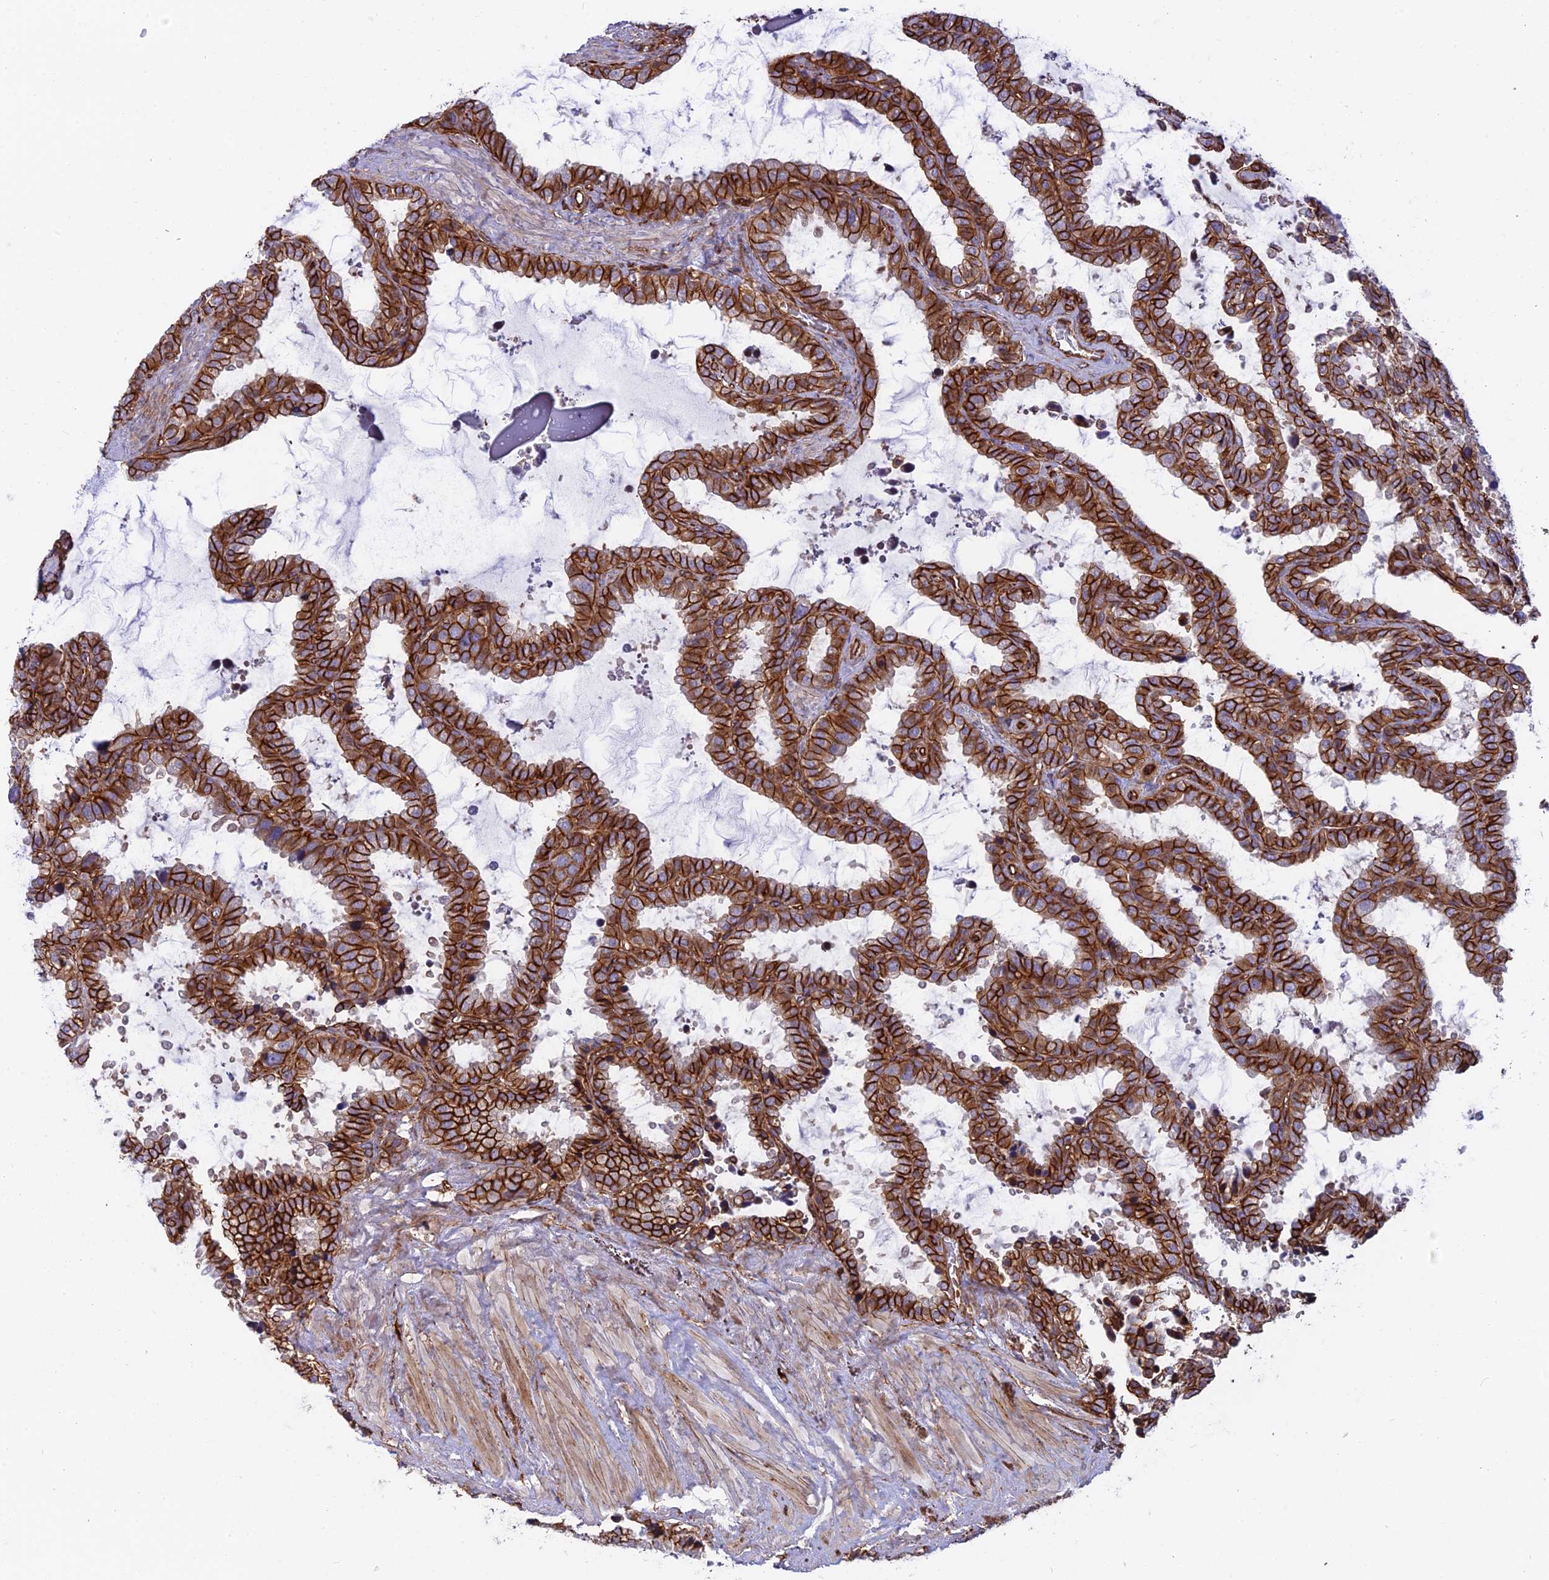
{"staining": {"intensity": "strong", "quantity": ">75%", "location": "cytoplasmic/membranous"}, "tissue": "seminal vesicle", "cell_type": "Glandular cells", "image_type": "normal", "snomed": [{"axis": "morphology", "description": "Normal tissue, NOS"}, {"axis": "topography", "description": "Seminal veicle"}], "caption": "Immunohistochemistry (IHC) (DAB (3,3'-diaminobenzidine)) staining of normal seminal vesicle displays strong cytoplasmic/membranous protein positivity in approximately >75% of glandular cells.", "gene": "CNBD2", "patient": {"sex": "male", "age": 46}}